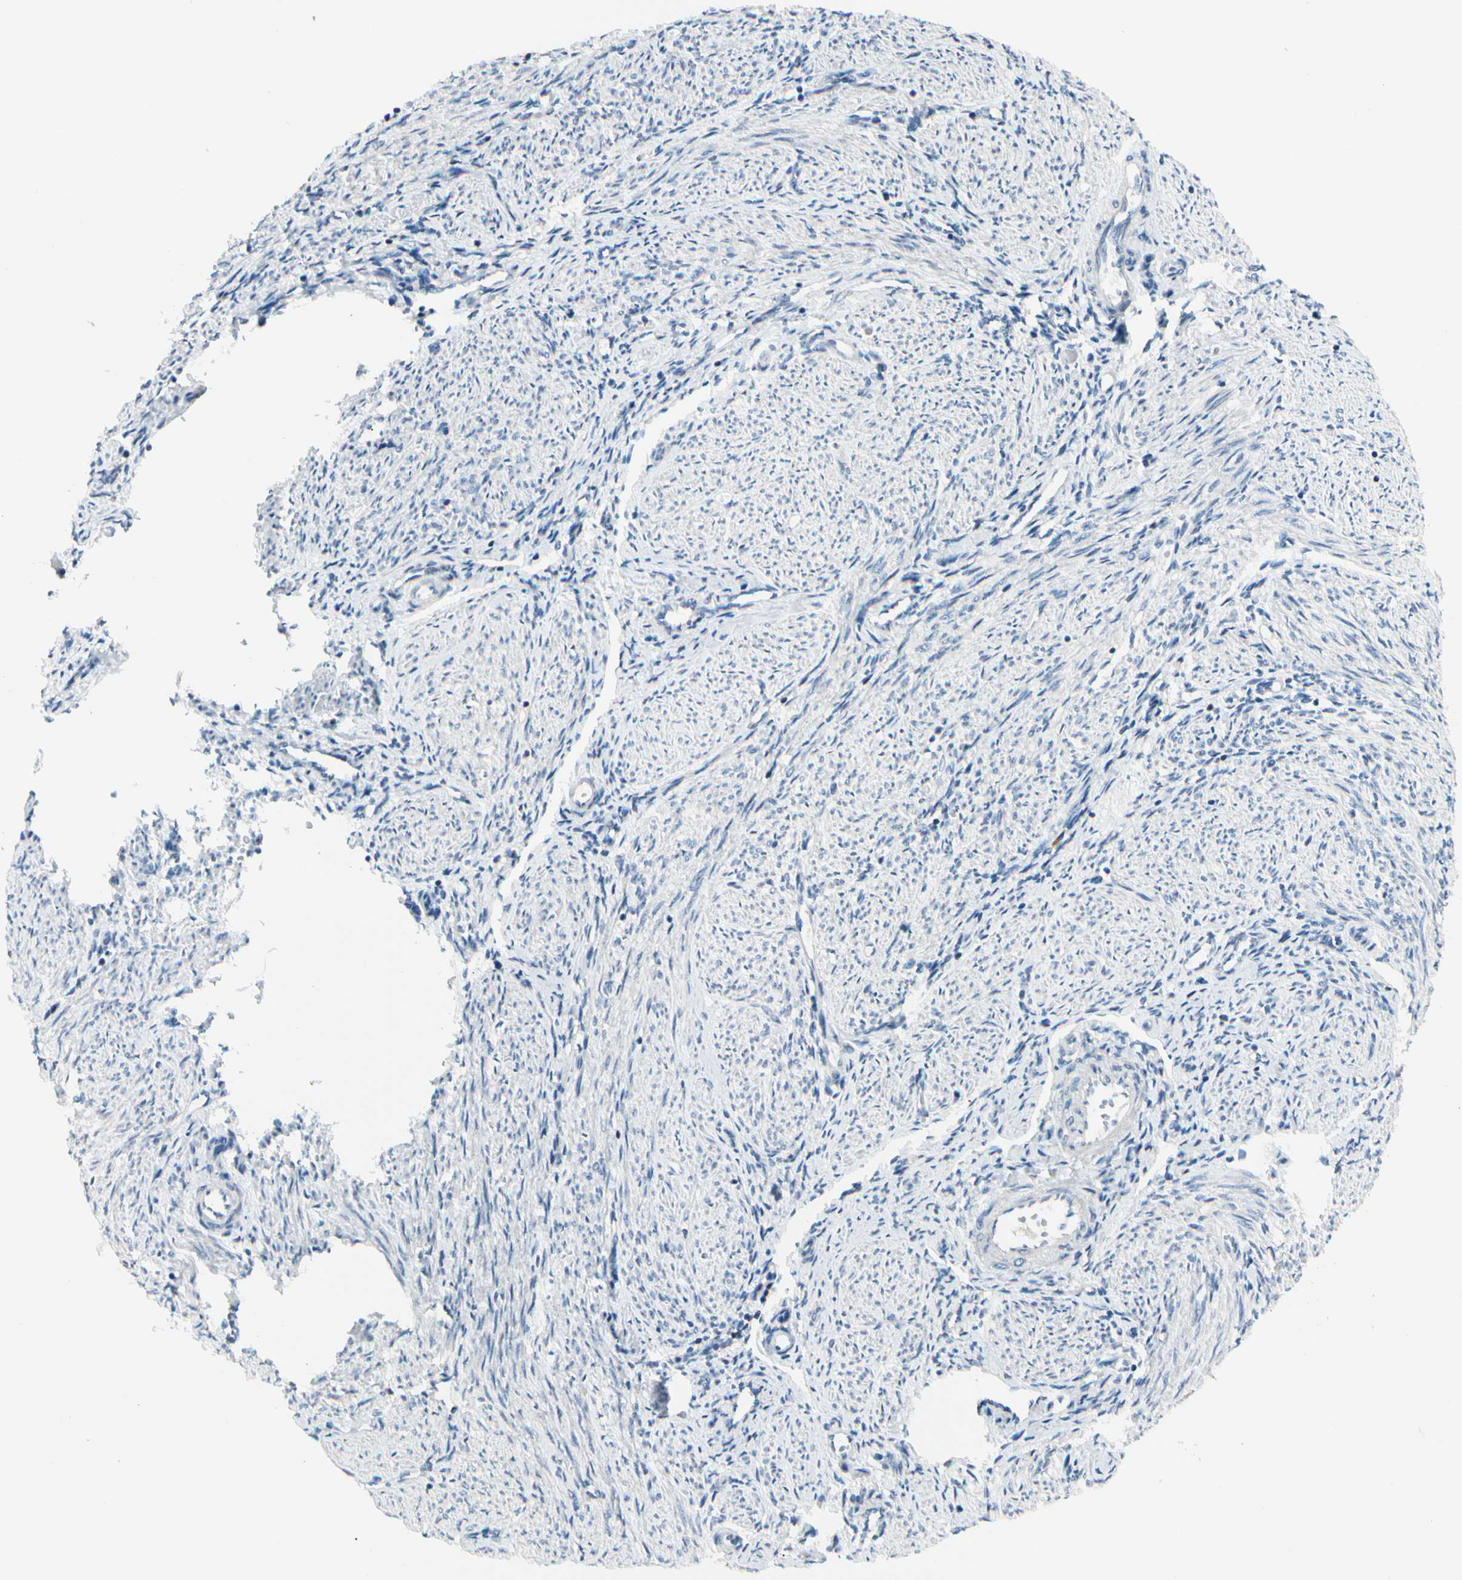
{"staining": {"intensity": "negative", "quantity": "none", "location": "none"}, "tissue": "endometrium", "cell_type": "Cells in endometrial stroma", "image_type": "normal", "snomed": [{"axis": "morphology", "description": "Normal tissue, NOS"}, {"axis": "topography", "description": "Endometrium"}], "caption": "An immunohistochemistry (IHC) image of unremarkable endometrium is shown. There is no staining in cells in endometrial stroma of endometrium. The staining is performed using DAB (3,3'-diaminobenzidine) brown chromogen with nuclei counter-stained in using hematoxylin.", "gene": "ZSCAN1", "patient": {"sex": "female", "age": 36}}